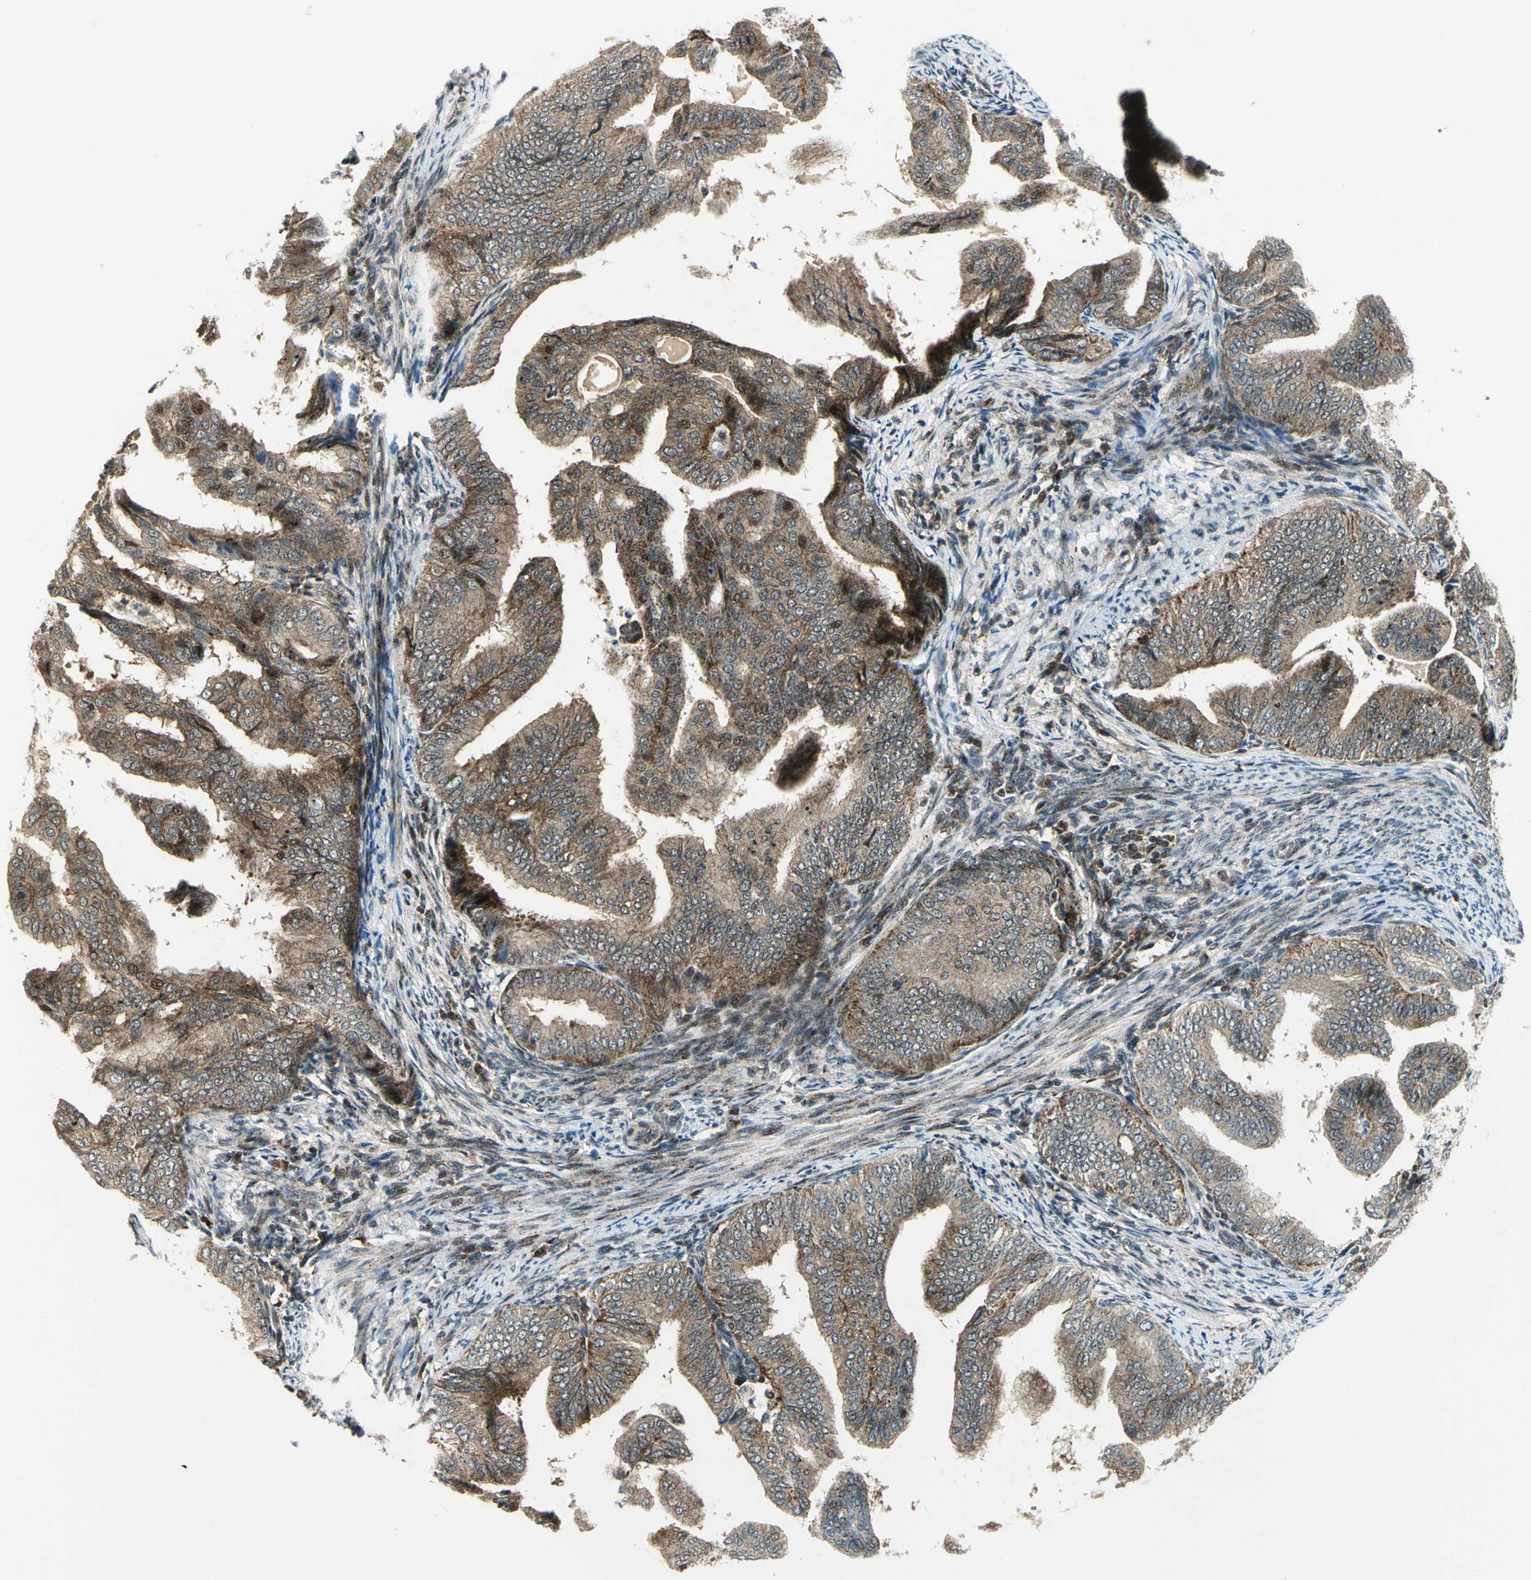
{"staining": {"intensity": "moderate", "quantity": ">75%", "location": "cytoplasmic/membranous"}, "tissue": "endometrial cancer", "cell_type": "Tumor cells", "image_type": "cancer", "snomed": [{"axis": "morphology", "description": "Adenocarcinoma, NOS"}, {"axis": "topography", "description": "Endometrium"}], "caption": "Endometrial adenocarcinoma was stained to show a protein in brown. There is medium levels of moderate cytoplasmic/membranous expression in about >75% of tumor cells. (DAB IHC with brightfield microscopy, high magnification).", "gene": "ATP6V1A", "patient": {"sex": "female", "age": 58}}